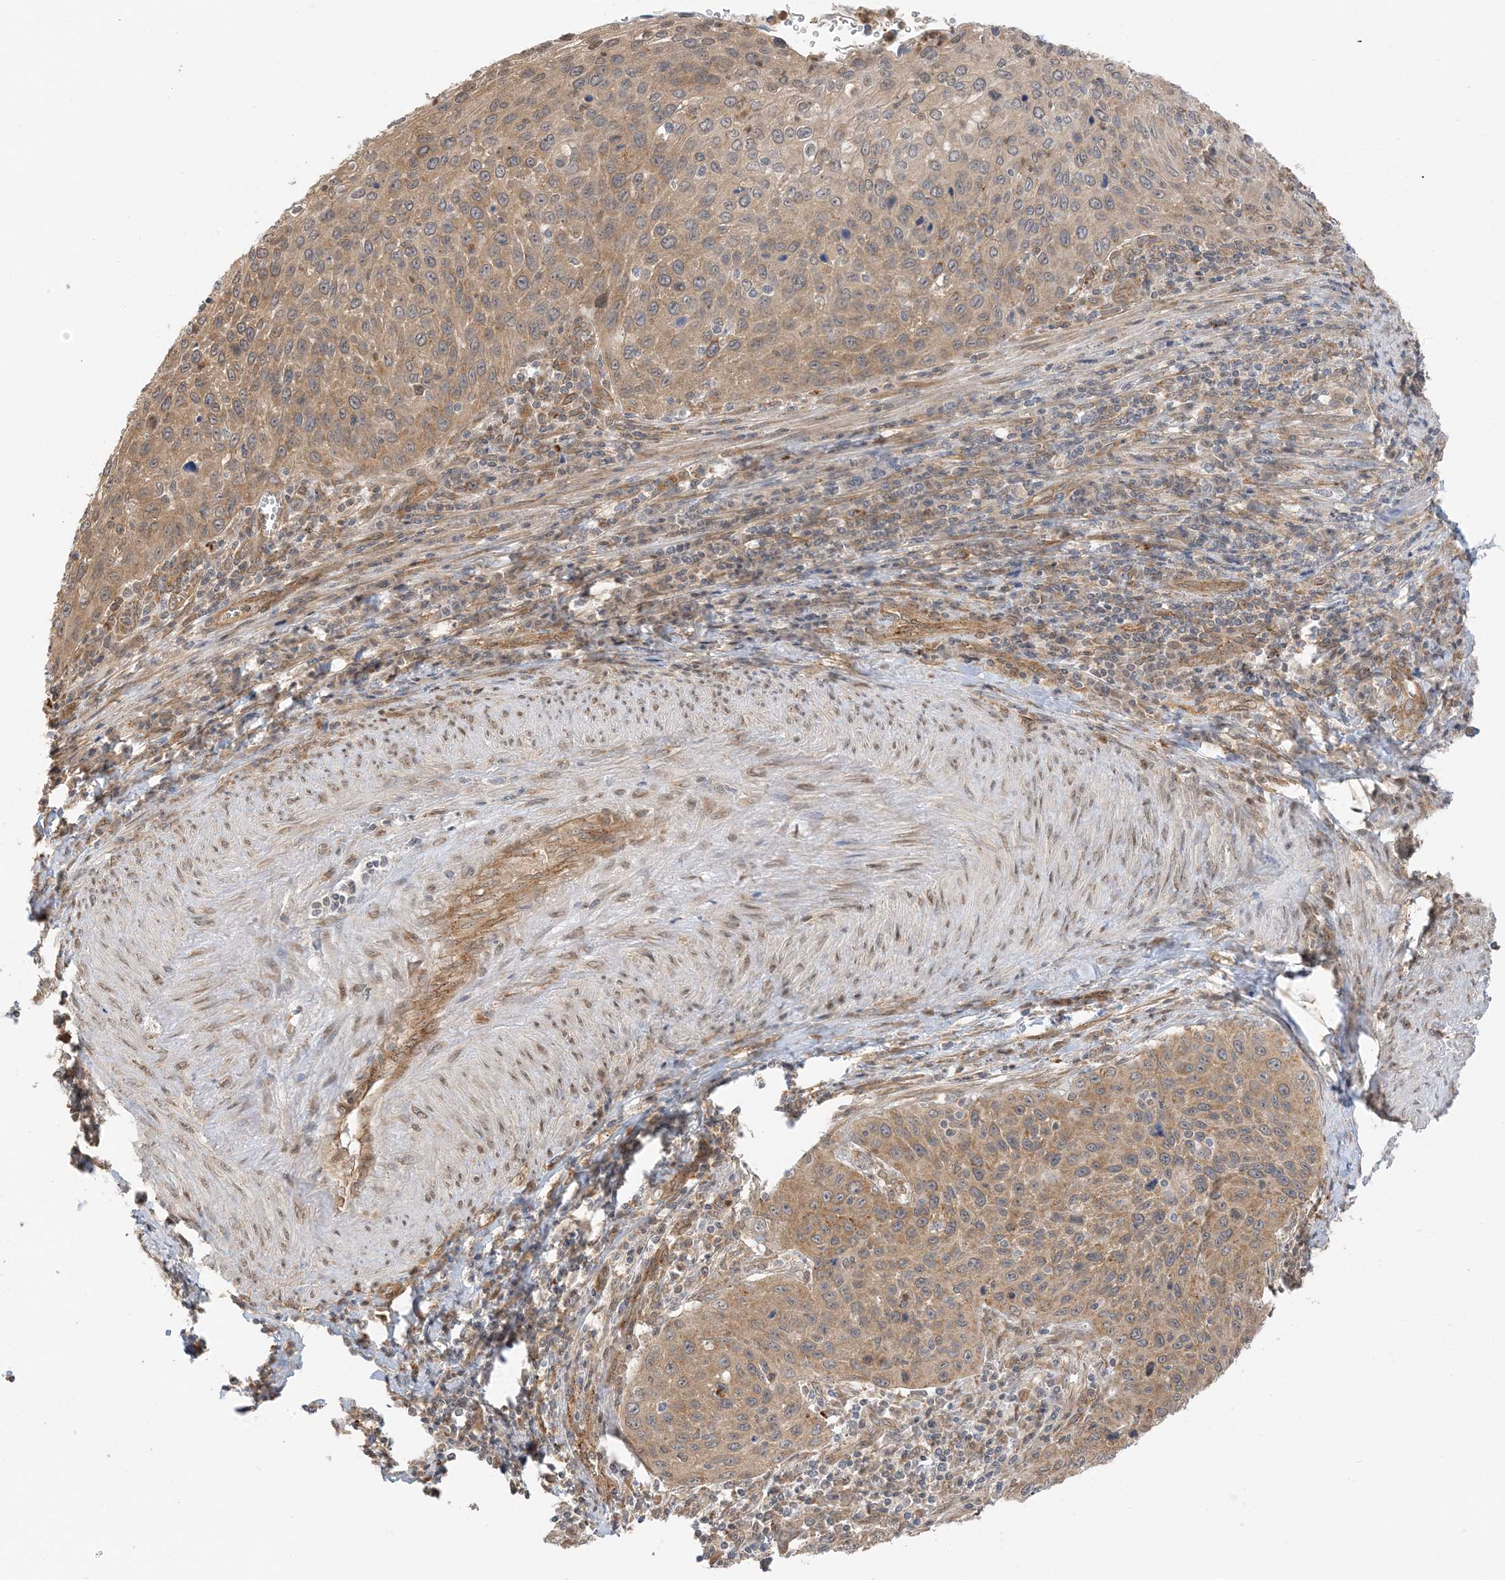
{"staining": {"intensity": "weak", "quantity": ">75%", "location": "cytoplasmic/membranous"}, "tissue": "cervical cancer", "cell_type": "Tumor cells", "image_type": "cancer", "snomed": [{"axis": "morphology", "description": "Squamous cell carcinoma, NOS"}, {"axis": "topography", "description": "Cervix"}], "caption": "High-magnification brightfield microscopy of squamous cell carcinoma (cervical) stained with DAB (brown) and counterstained with hematoxylin (blue). tumor cells exhibit weak cytoplasmic/membranous expression is present in about>75% of cells. The staining was performed using DAB (3,3'-diaminobenzidine), with brown indicating positive protein expression. Nuclei are stained blue with hematoxylin.", "gene": "UBAP2L", "patient": {"sex": "female", "age": 32}}